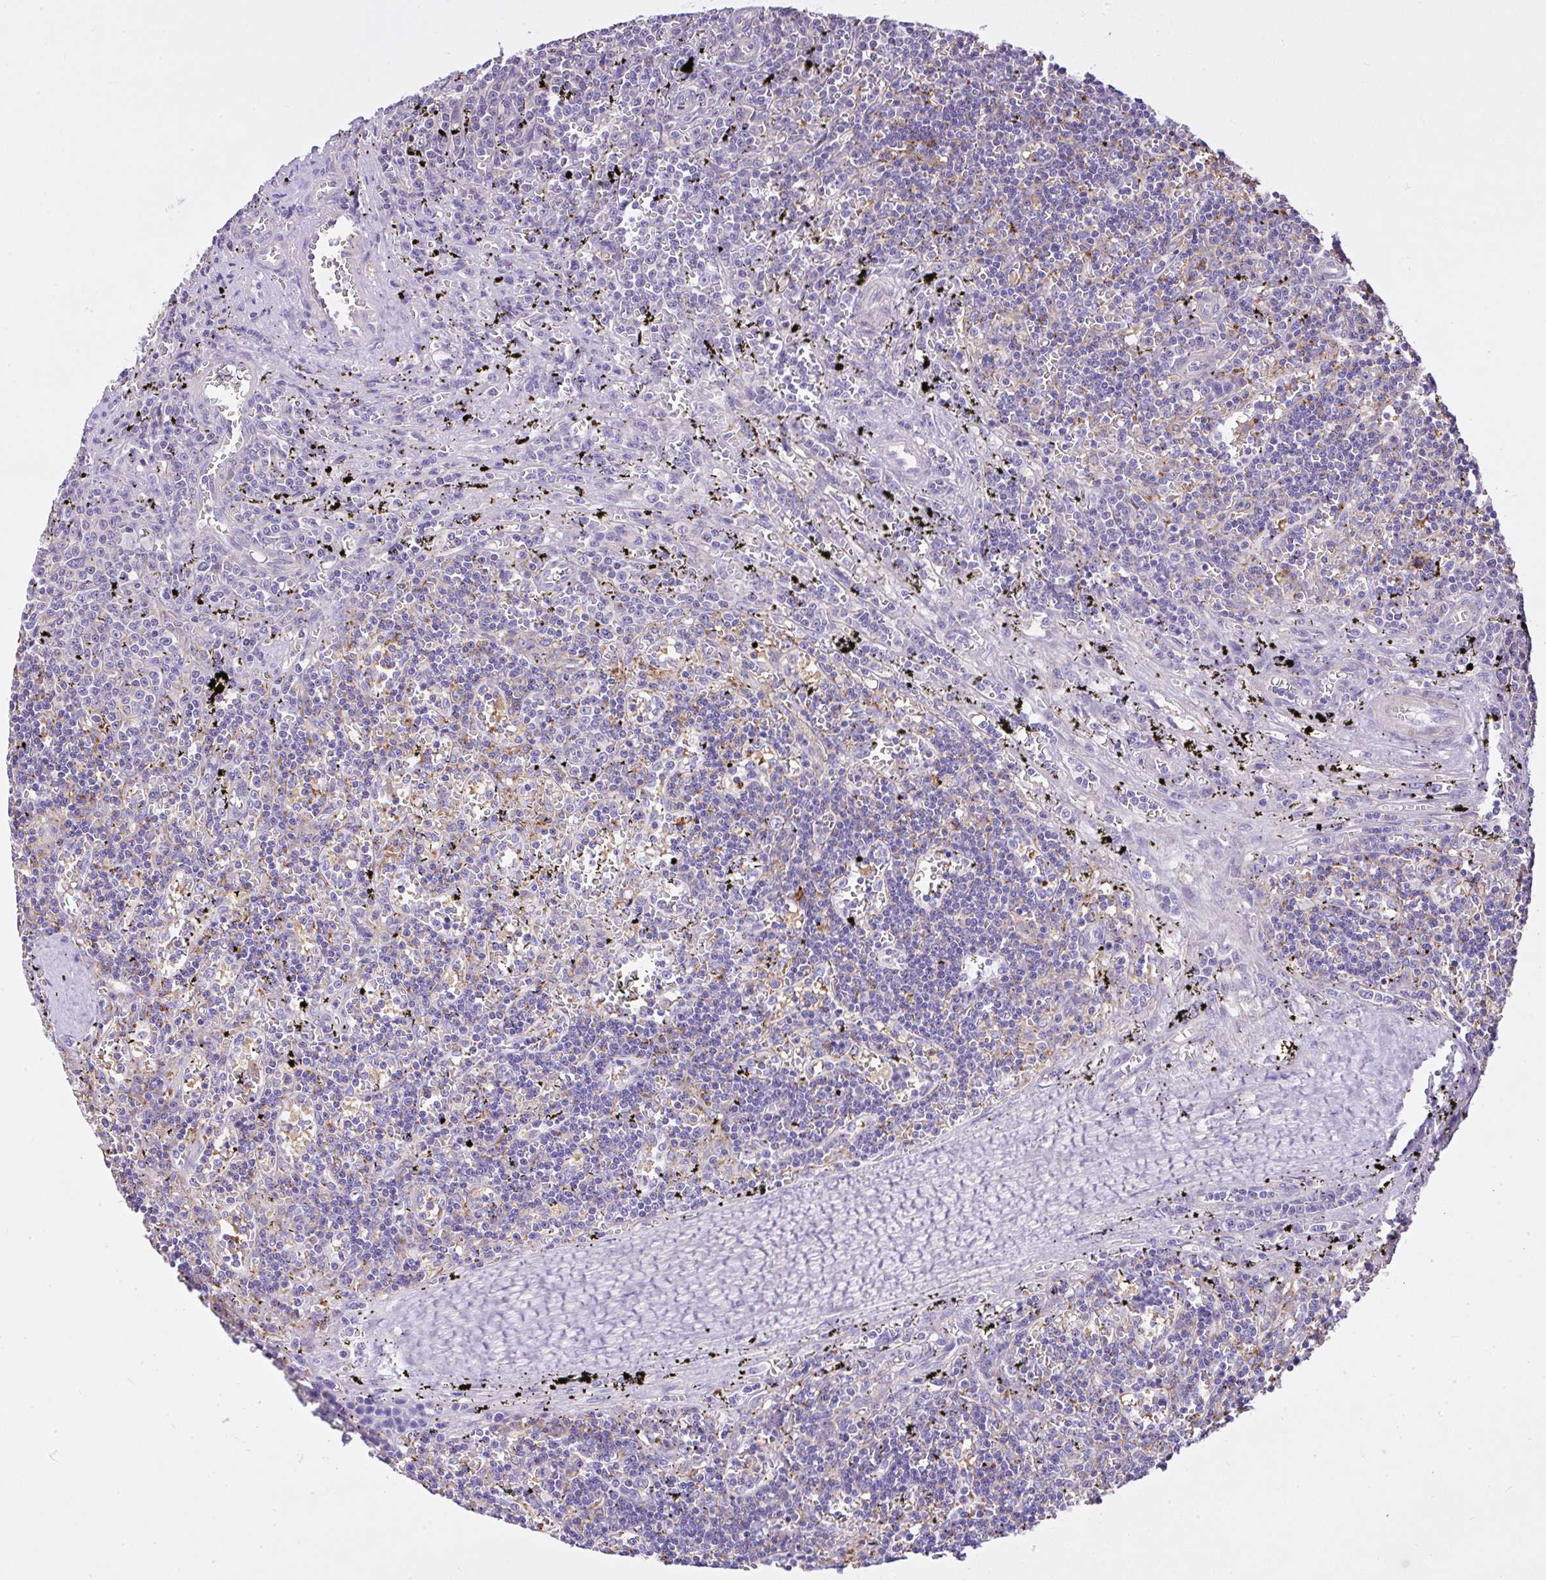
{"staining": {"intensity": "negative", "quantity": "none", "location": "none"}, "tissue": "lymphoma", "cell_type": "Tumor cells", "image_type": "cancer", "snomed": [{"axis": "morphology", "description": "Malignant lymphoma, non-Hodgkin's type, Low grade"}, {"axis": "topography", "description": "Spleen"}], "caption": "The image exhibits no significant expression in tumor cells of malignant lymphoma, non-Hodgkin's type (low-grade).", "gene": "CCDC142", "patient": {"sex": "male", "age": 60}}